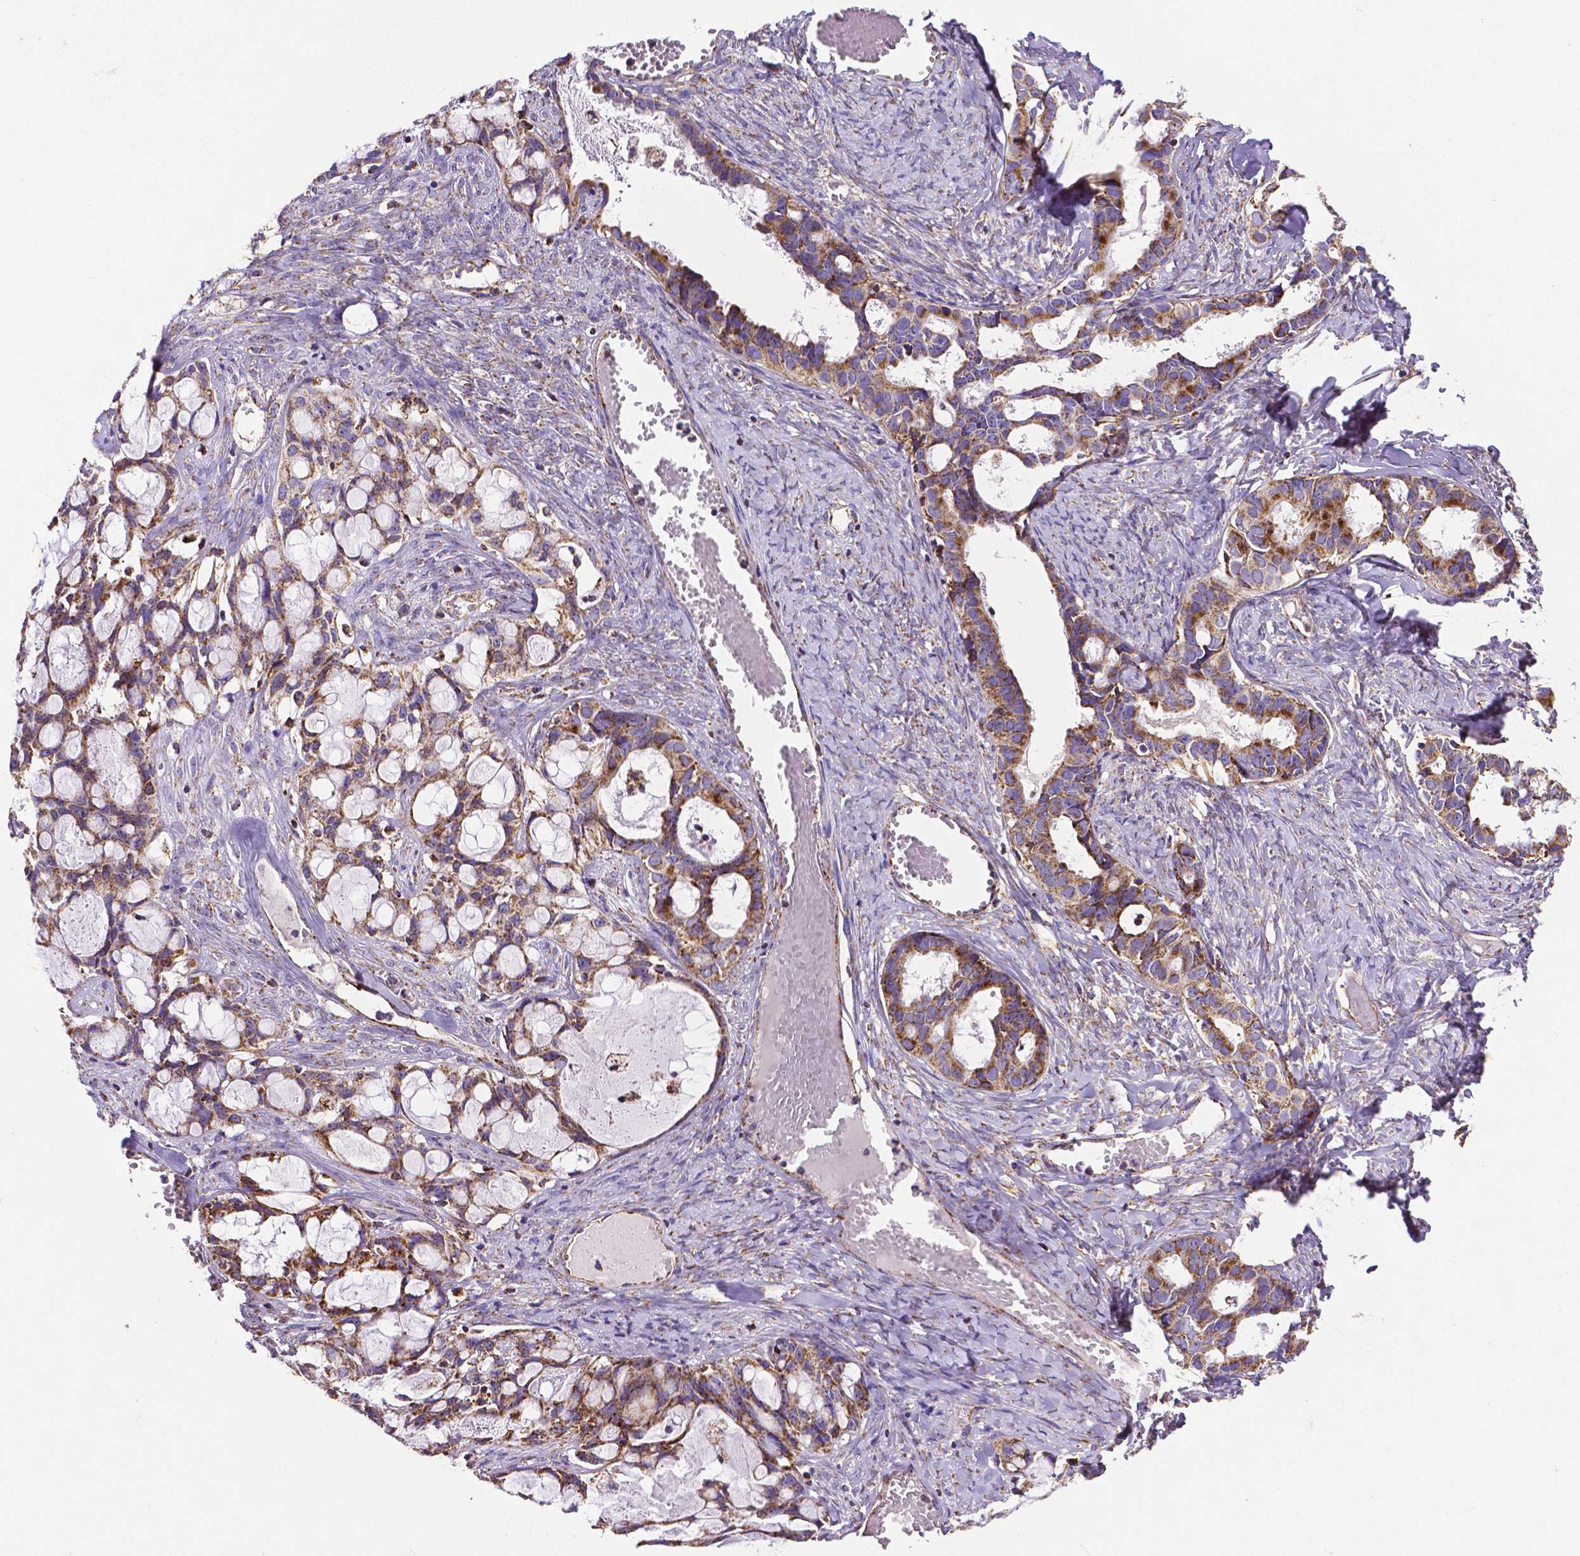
{"staining": {"intensity": "moderate", "quantity": ">75%", "location": "cytoplasmic/membranous"}, "tissue": "ovarian cancer", "cell_type": "Tumor cells", "image_type": "cancer", "snomed": [{"axis": "morphology", "description": "Cystadenocarcinoma, serous, NOS"}, {"axis": "topography", "description": "Ovary"}], "caption": "A histopathology image of human ovarian serous cystadenocarcinoma stained for a protein demonstrates moderate cytoplasmic/membranous brown staining in tumor cells. (brown staining indicates protein expression, while blue staining denotes nuclei).", "gene": "MACC1", "patient": {"sex": "female", "age": 69}}